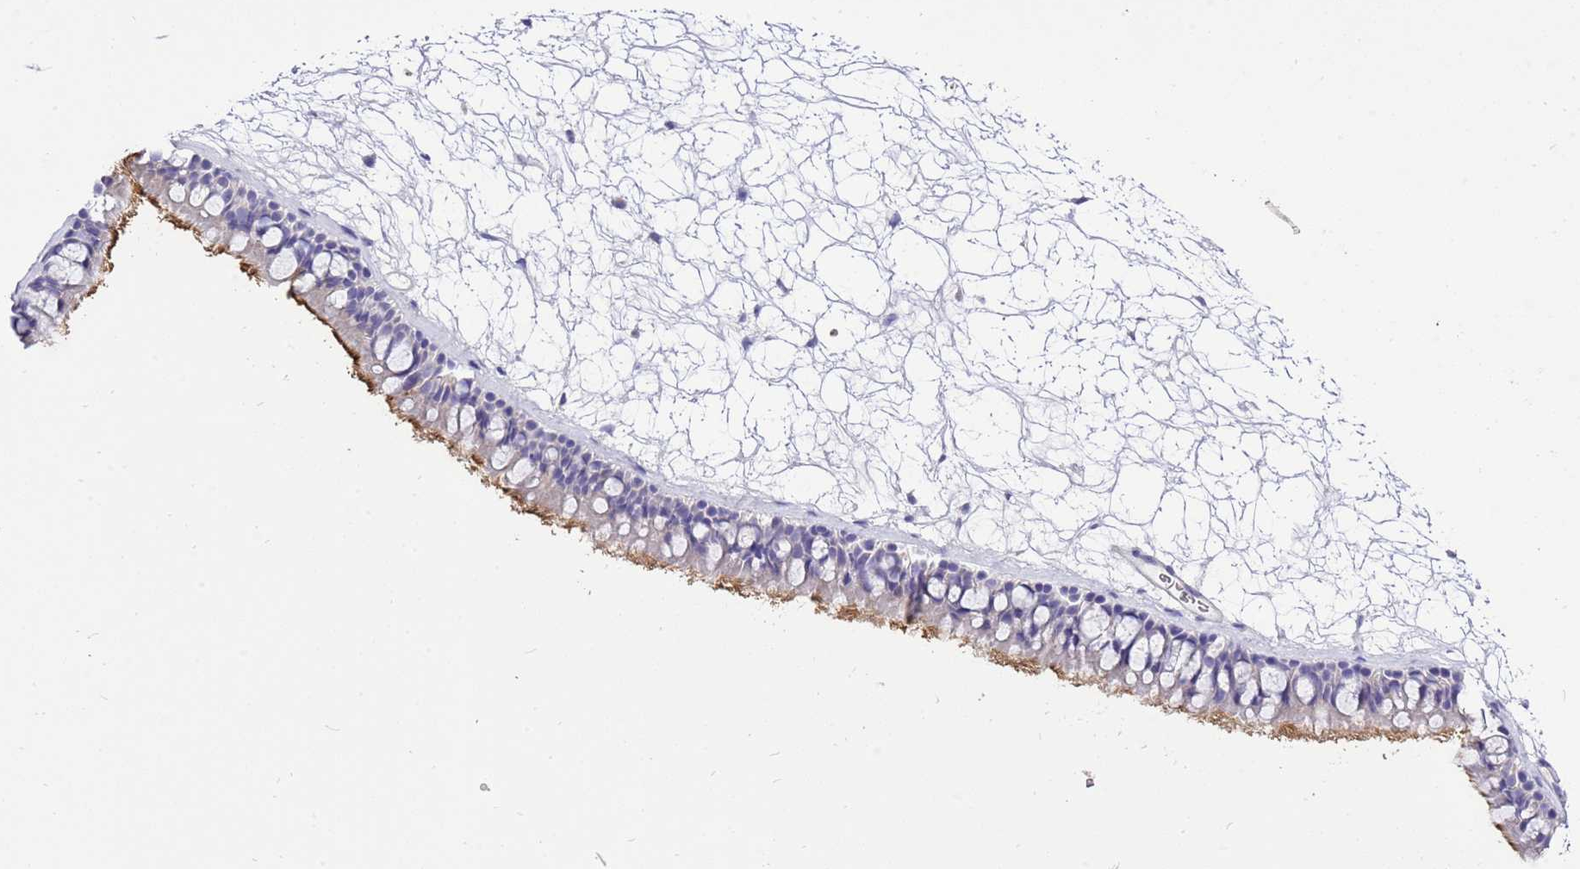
{"staining": {"intensity": "moderate", "quantity": "25%-75%", "location": "cytoplasmic/membranous"}, "tissue": "nasopharynx", "cell_type": "Respiratory epithelial cells", "image_type": "normal", "snomed": [{"axis": "morphology", "description": "Normal tissue, NOS"}, {"axis": "topography", "description": "Nasopharynx"}], "caption": "Human nasopharynx stained for a protein (brown) exhibits moderate cytoplasmic/membranous positive staining in approximately 25%-75% of respiratory epithelial cells.", "gene": "GLCE", "patient": {"sex": "male", "age": 64}}